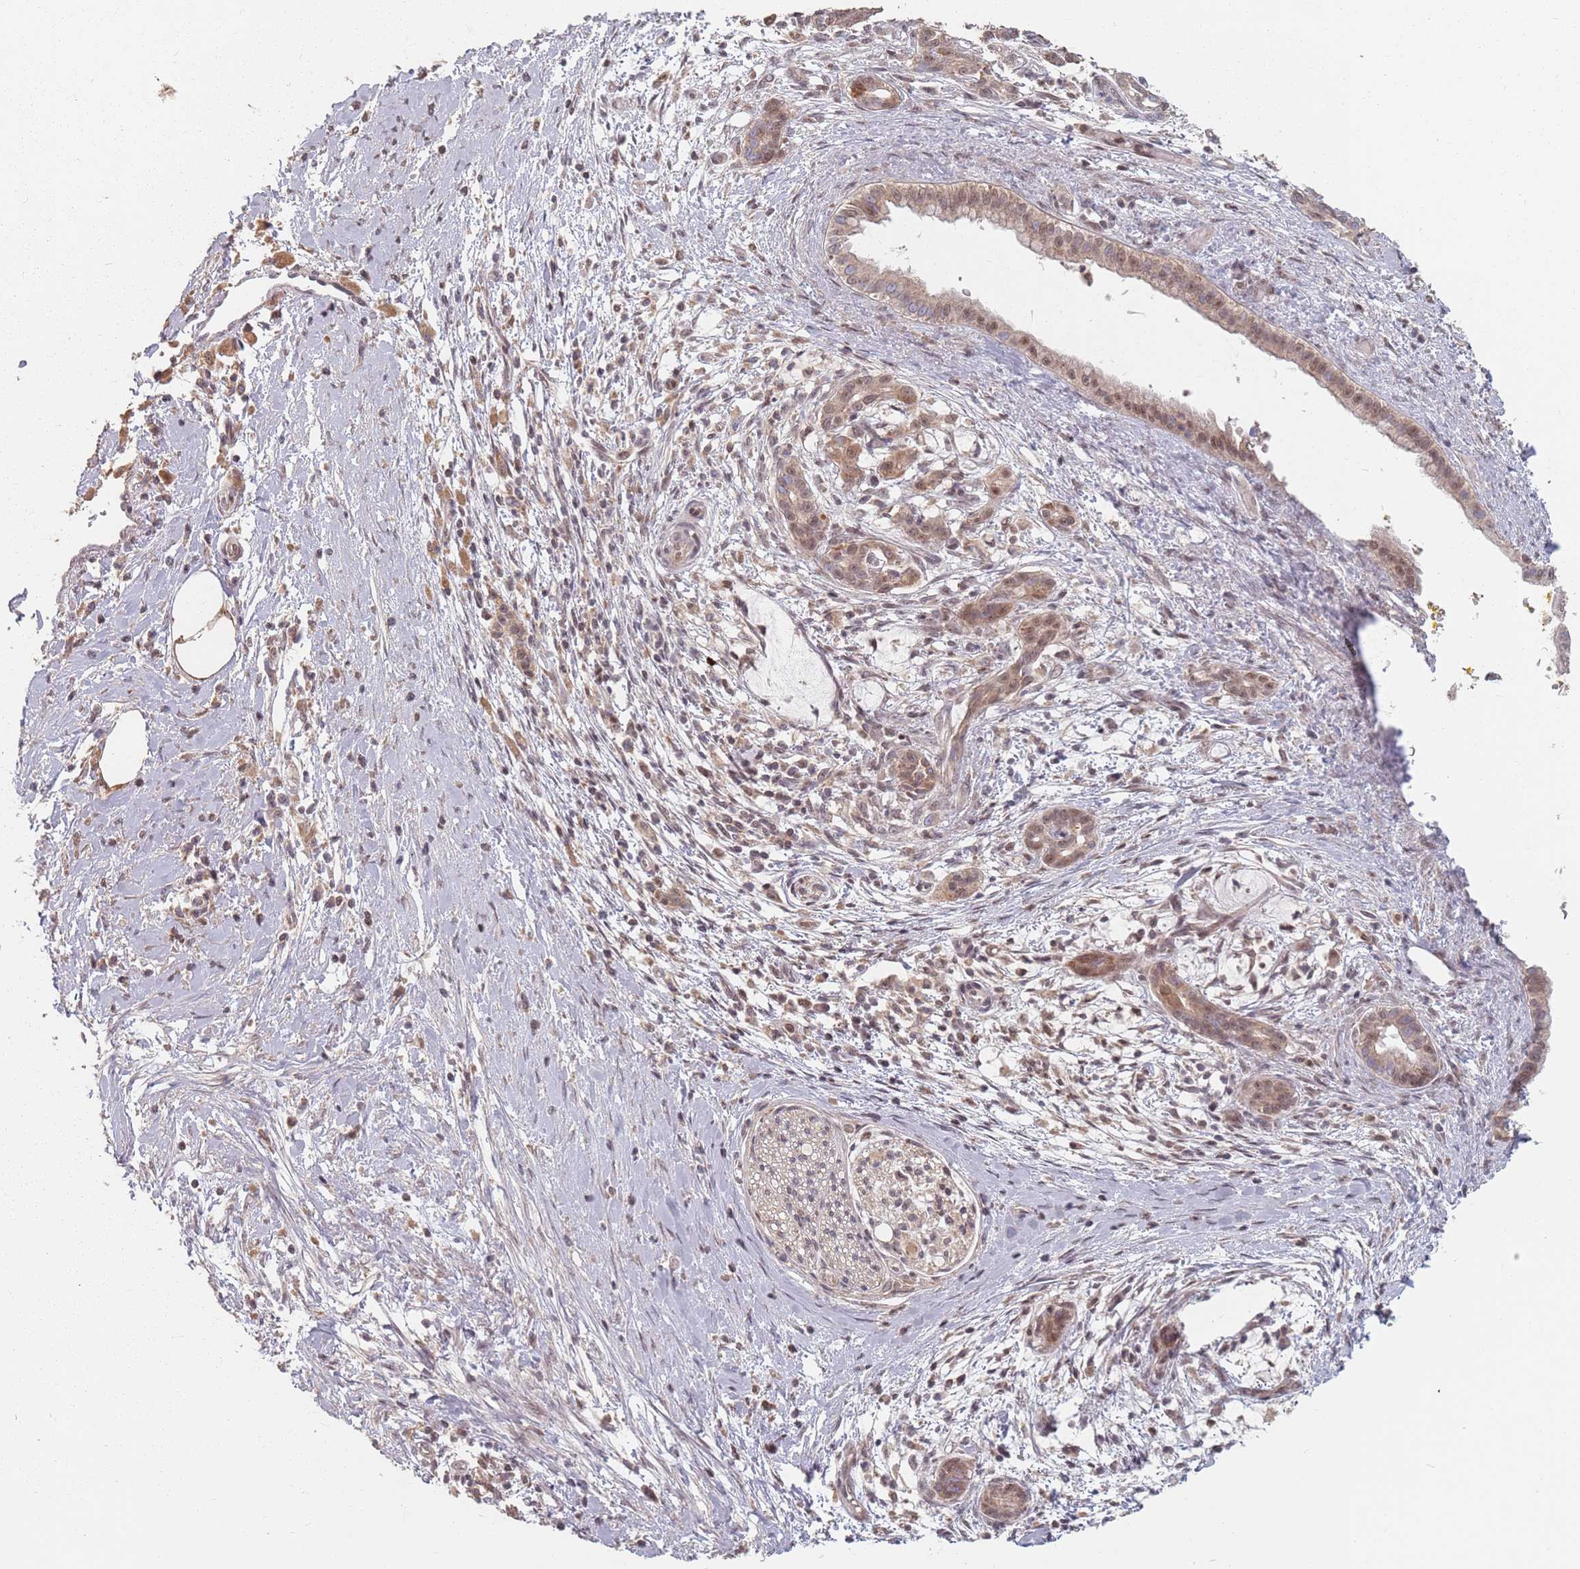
{"staining": {"intensity": "moderate", "quantity": ">75%", "location": "cytoplasmic/membranous,nuclear"}, "tissue": "pancreatic cancer", "cell_type": "Tumor cells", "image_type": "cancer", "snomed": [{"axis": "morphology", "description": "Adenocarcinoma, NOS"}, {"axis": "topography", "description": "Pancreas"}], "caption": "A brown stain shows moderate cytoplasmic/membranous and nuclear staining of a protein in adenocarcinoma (pancreatic) tumor cells.", "gene": "VPS52", "patient": {"sex": "male", "age": 58}}